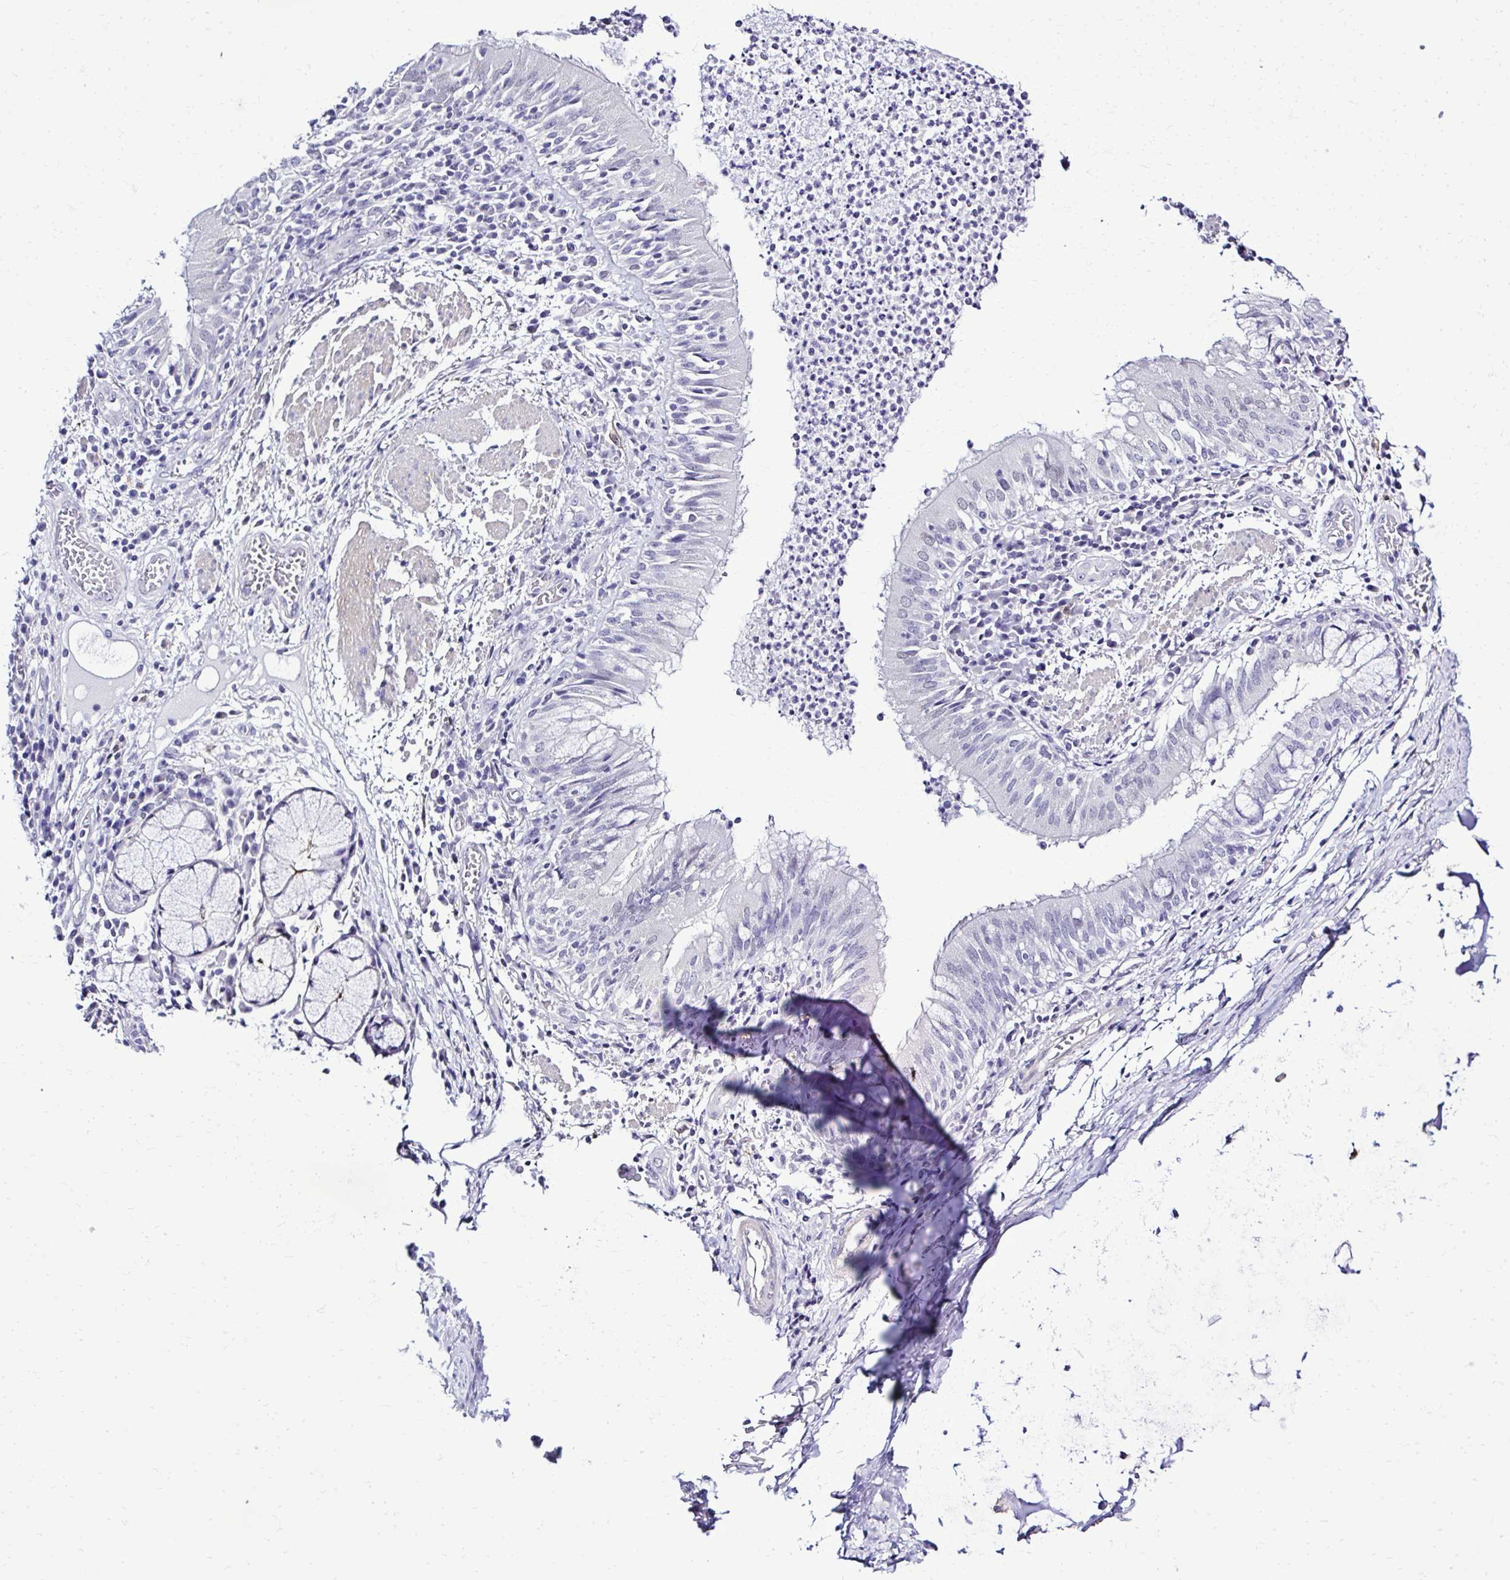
{"staining": {"intensity": "negative", "quantity": "none", "location": "none"}, "tissue": "bronchus", "cell_type": "Respiratory epithelial cells", "image_type": "normal", "snomed": [{"axis": "morphology", "description": "Normal tissue, NOS"}, {"axis": "topography", "description": "Lymph node"}, {"axis": "topography", "description": "Bronchus"}], "caption": "Immunohistochemistry (IHC) histopathology image of unremarkable bronchus stained for a protein (brown), which displays no positivity in respiratory epithelial cells. (DAB immunohistochemistry (IHC) with hematoxylin counter stain).", "gene": "RASL11B", "patient": {"sex": "male", "age": 56}}